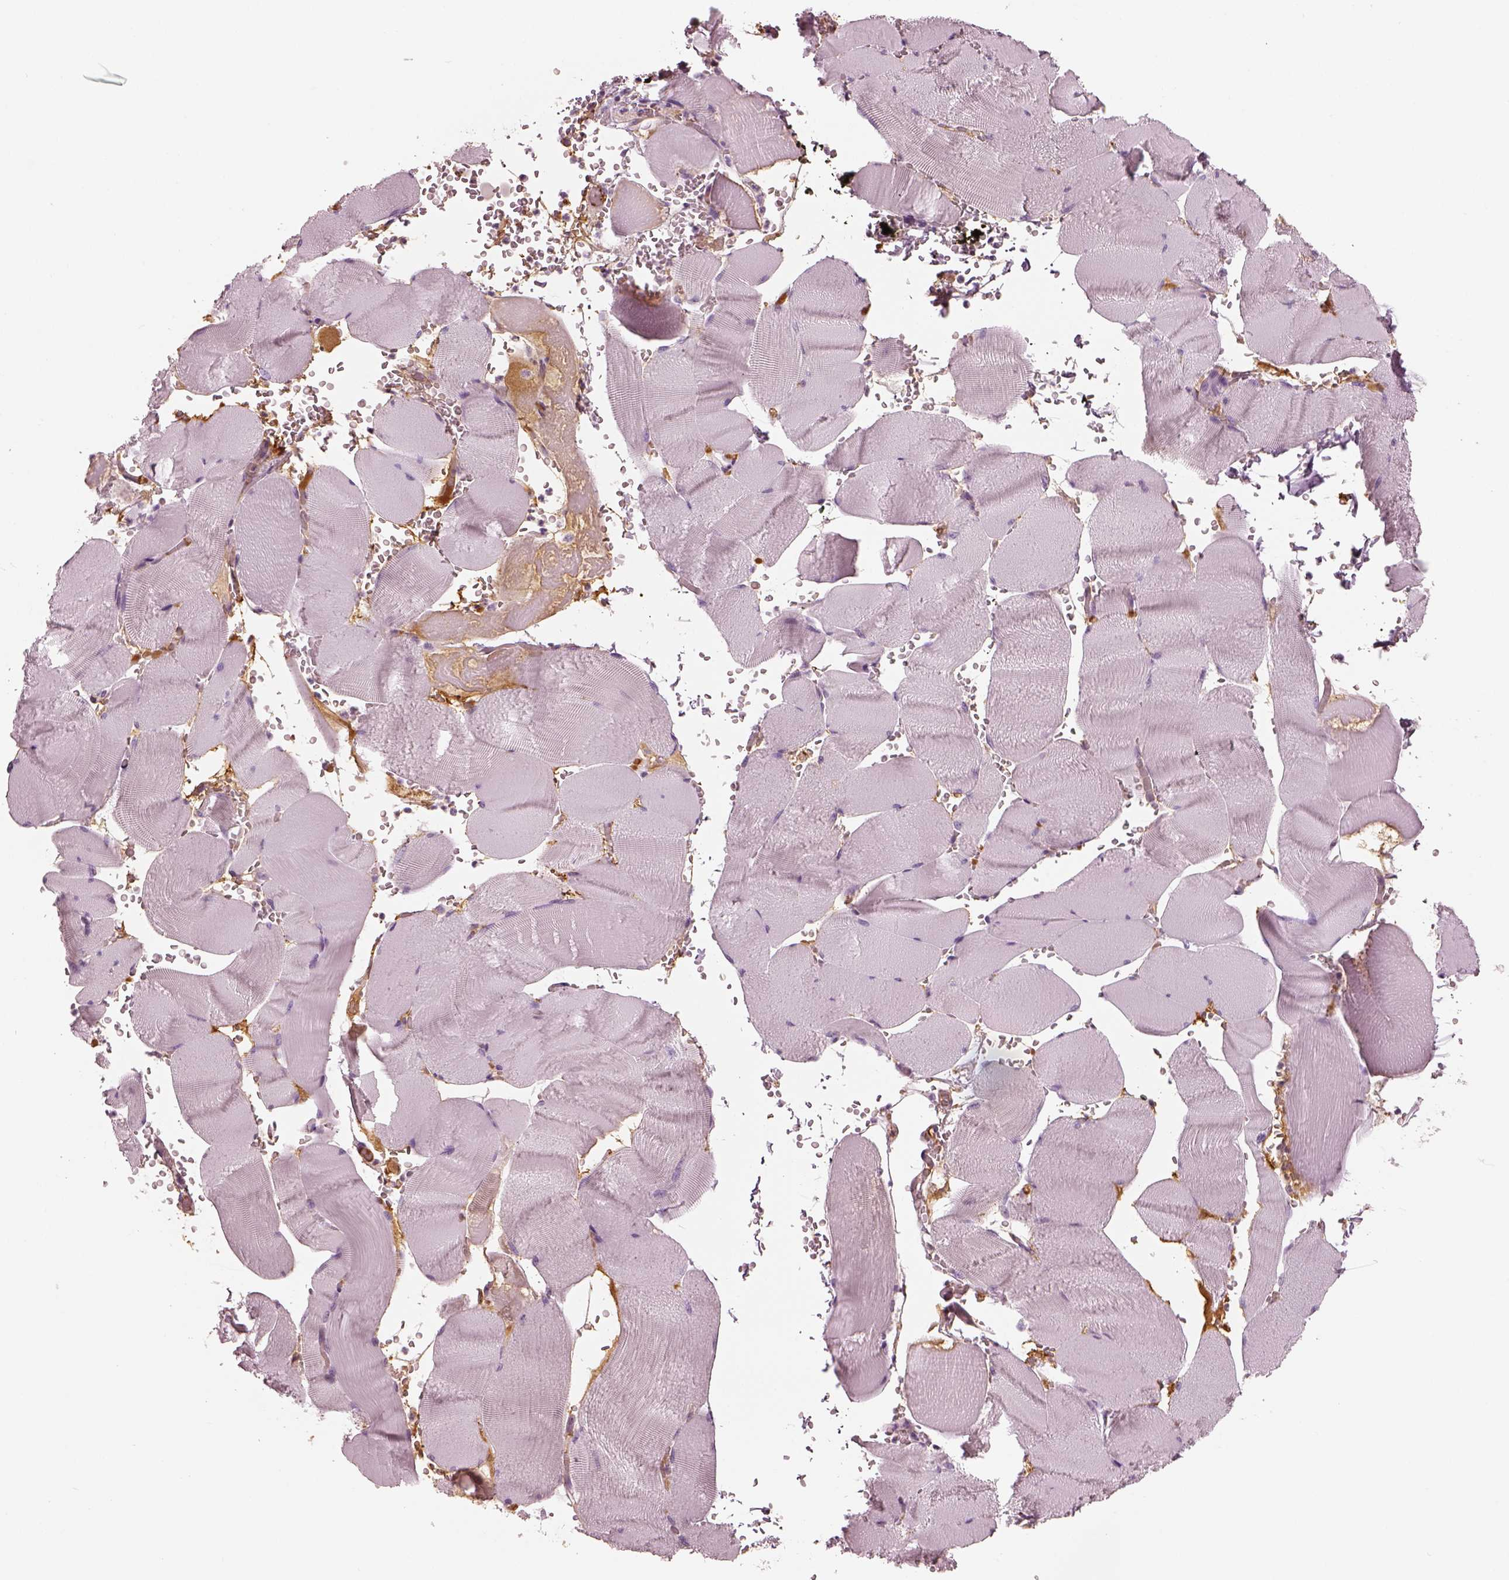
{"staining": {"intensity": "negative", "quantity": "none", "location": "none"}, "tissue": "skeletal muscle", "cell_type": "Myocytes", "image_type": "normal", "snomed": [{"axis": "morphology", "description": "Normal tissue, NOS"}, {"axis": "topography", "description": "Skeletal muscle"}], "caption": "IHC image of unremarkable skeletal muscle: skeletal muscle stained with DAB (3,3'-diaminobenzidine) reveals no significant protein expression in myocytes.", "gene": "TRIM69", "patient": {"sex": "male", "age": 56}}